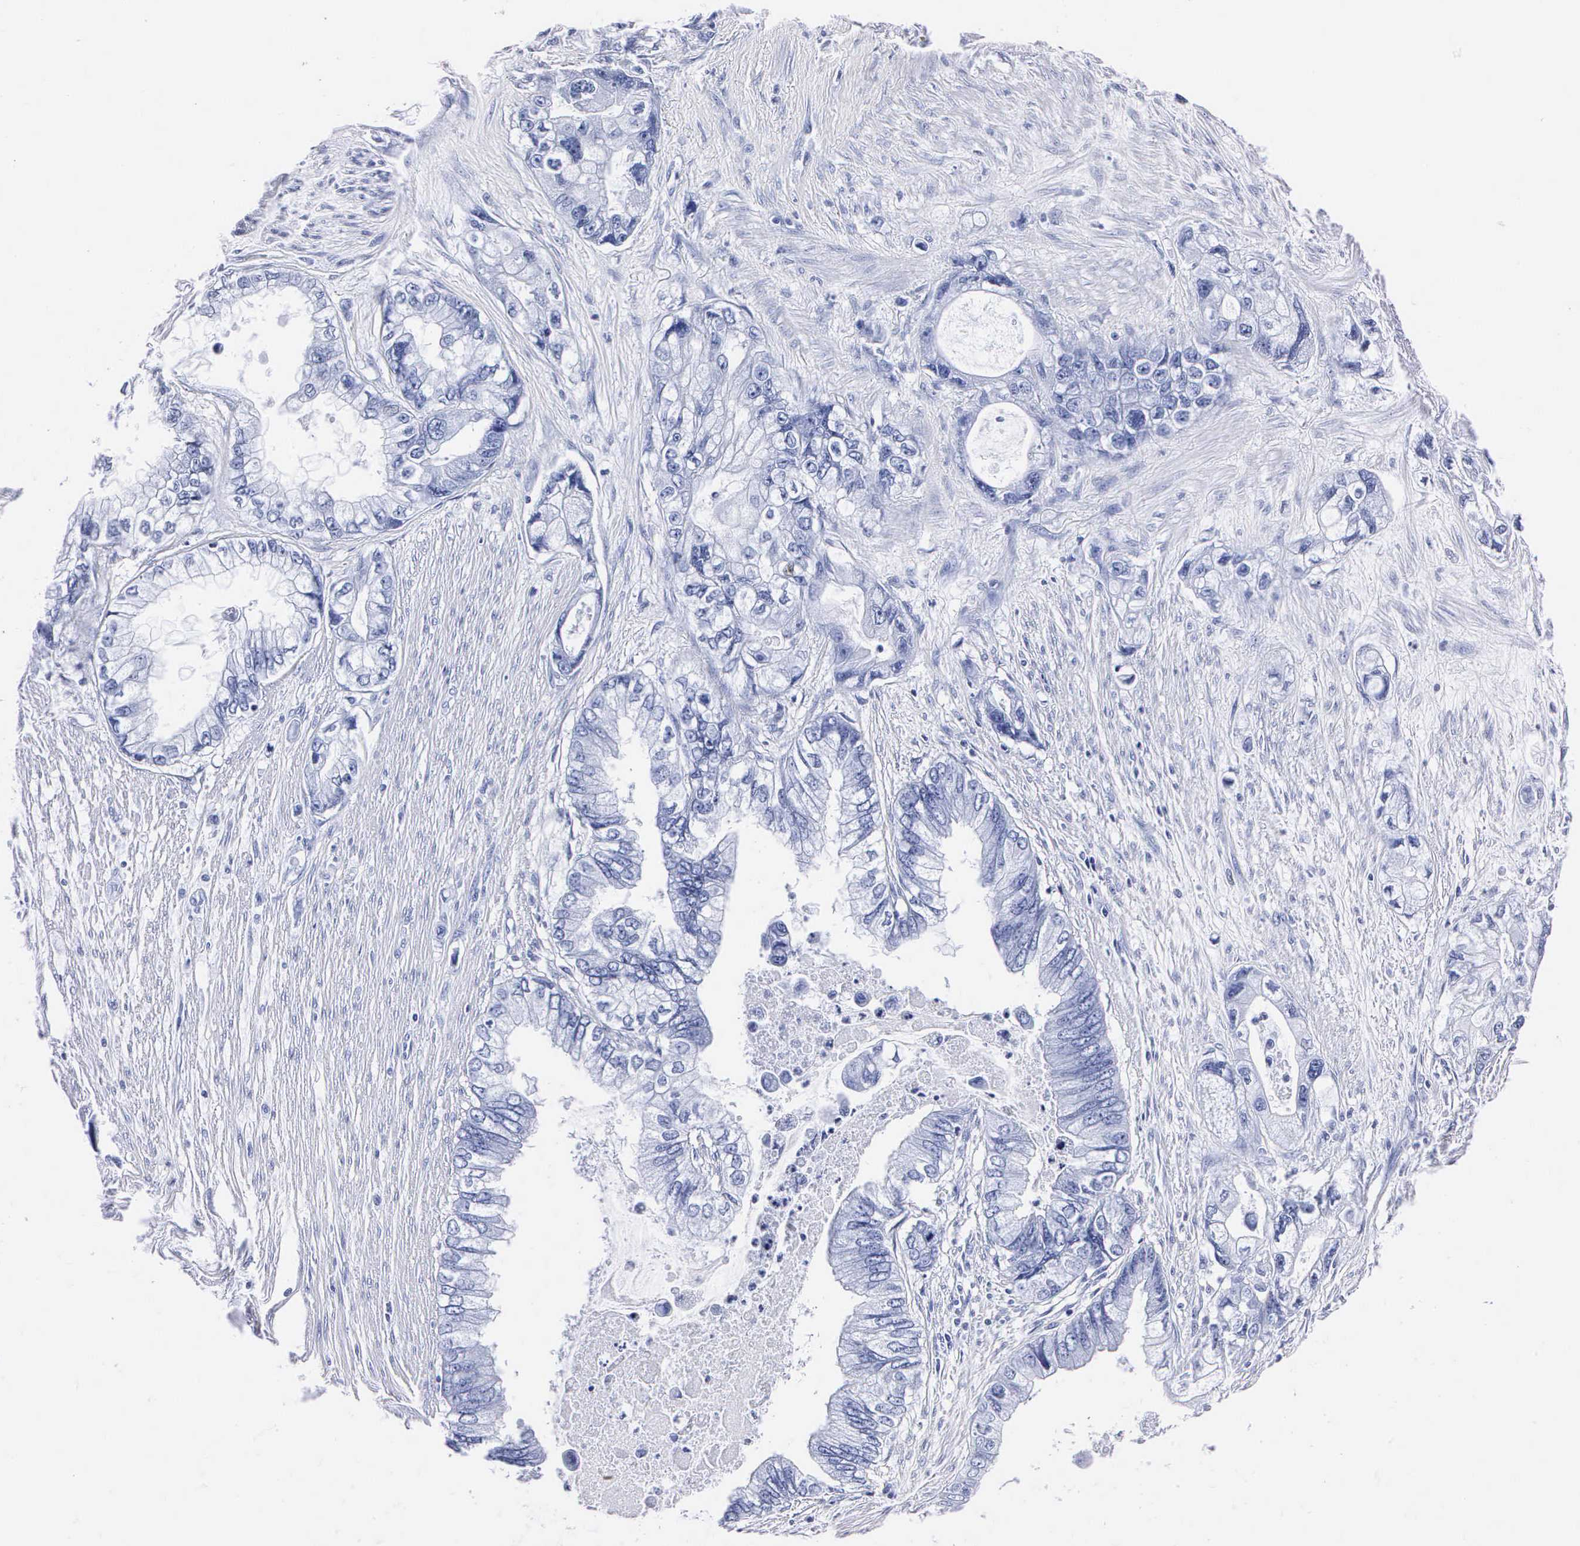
{"staining": {"intensity": "negative", "quantity": "none", "location": "none"}, "tissue": "pancreatic cancer", "cell_type": "Tumor cells", "image_type": "cancer", "snomed": [{"axis": "morphology", "description": "Adenocarcinoma, NOS"}, {"axis": "topography", "description": "Pancreas"}, {"axis": "topography", "description": "Stomach, upper"}], "caption": "This is a photomicrograph of immunohistochemistry (IHC) staining of pancreatic adenocarcinoma, which shows no expression in tumor cells.", "gene": "MB", "patient": {"sex": "male", "age": 77}}